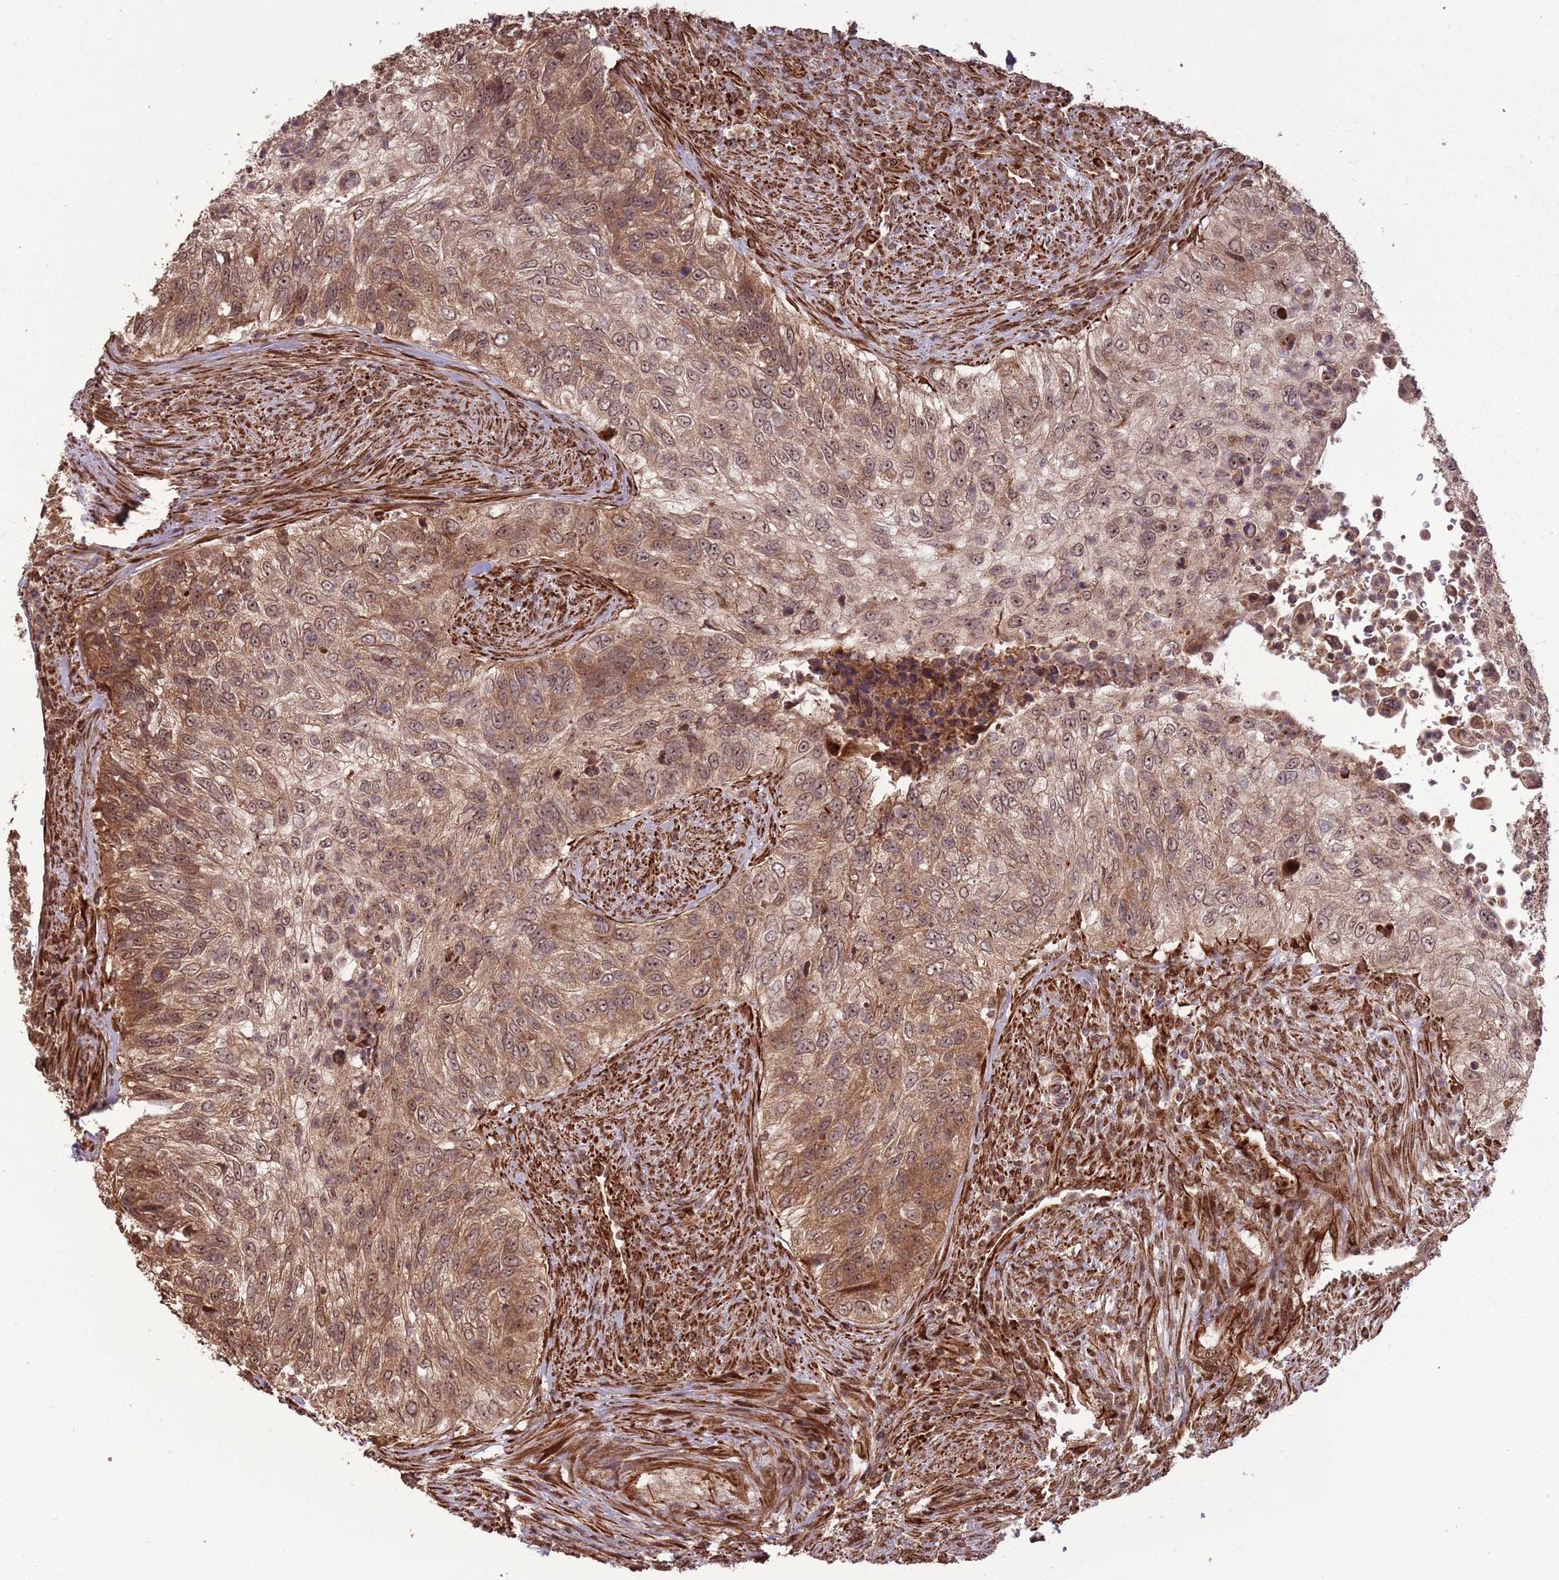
{"staining": {"intensity": "moderate", "quantity": ">75%", "location": "cytoplasmic/membranous,nuclear"}, "tissue": "urothelial cancer", "cell_type": "Tumor cells", "image_type": "cancer", "snomed": [{"axis": "morphology", "description": "Urothelial carcinoma, High grade"}, {"axis": "topography", "description": "Urinary bladder"}], "caption": "Protein expression analysis of high-grade urothelial carcinoma shows moderate cytoplasmic/membranous and nuclear positivity in about >75% of tumor cells. (DAB (3,3'-diaminobenzidine) = brown stain, brightfield microscopy at high magnification).", "gene": "ADAMTS3", "patient": {"sex": "female", "age": 60}}